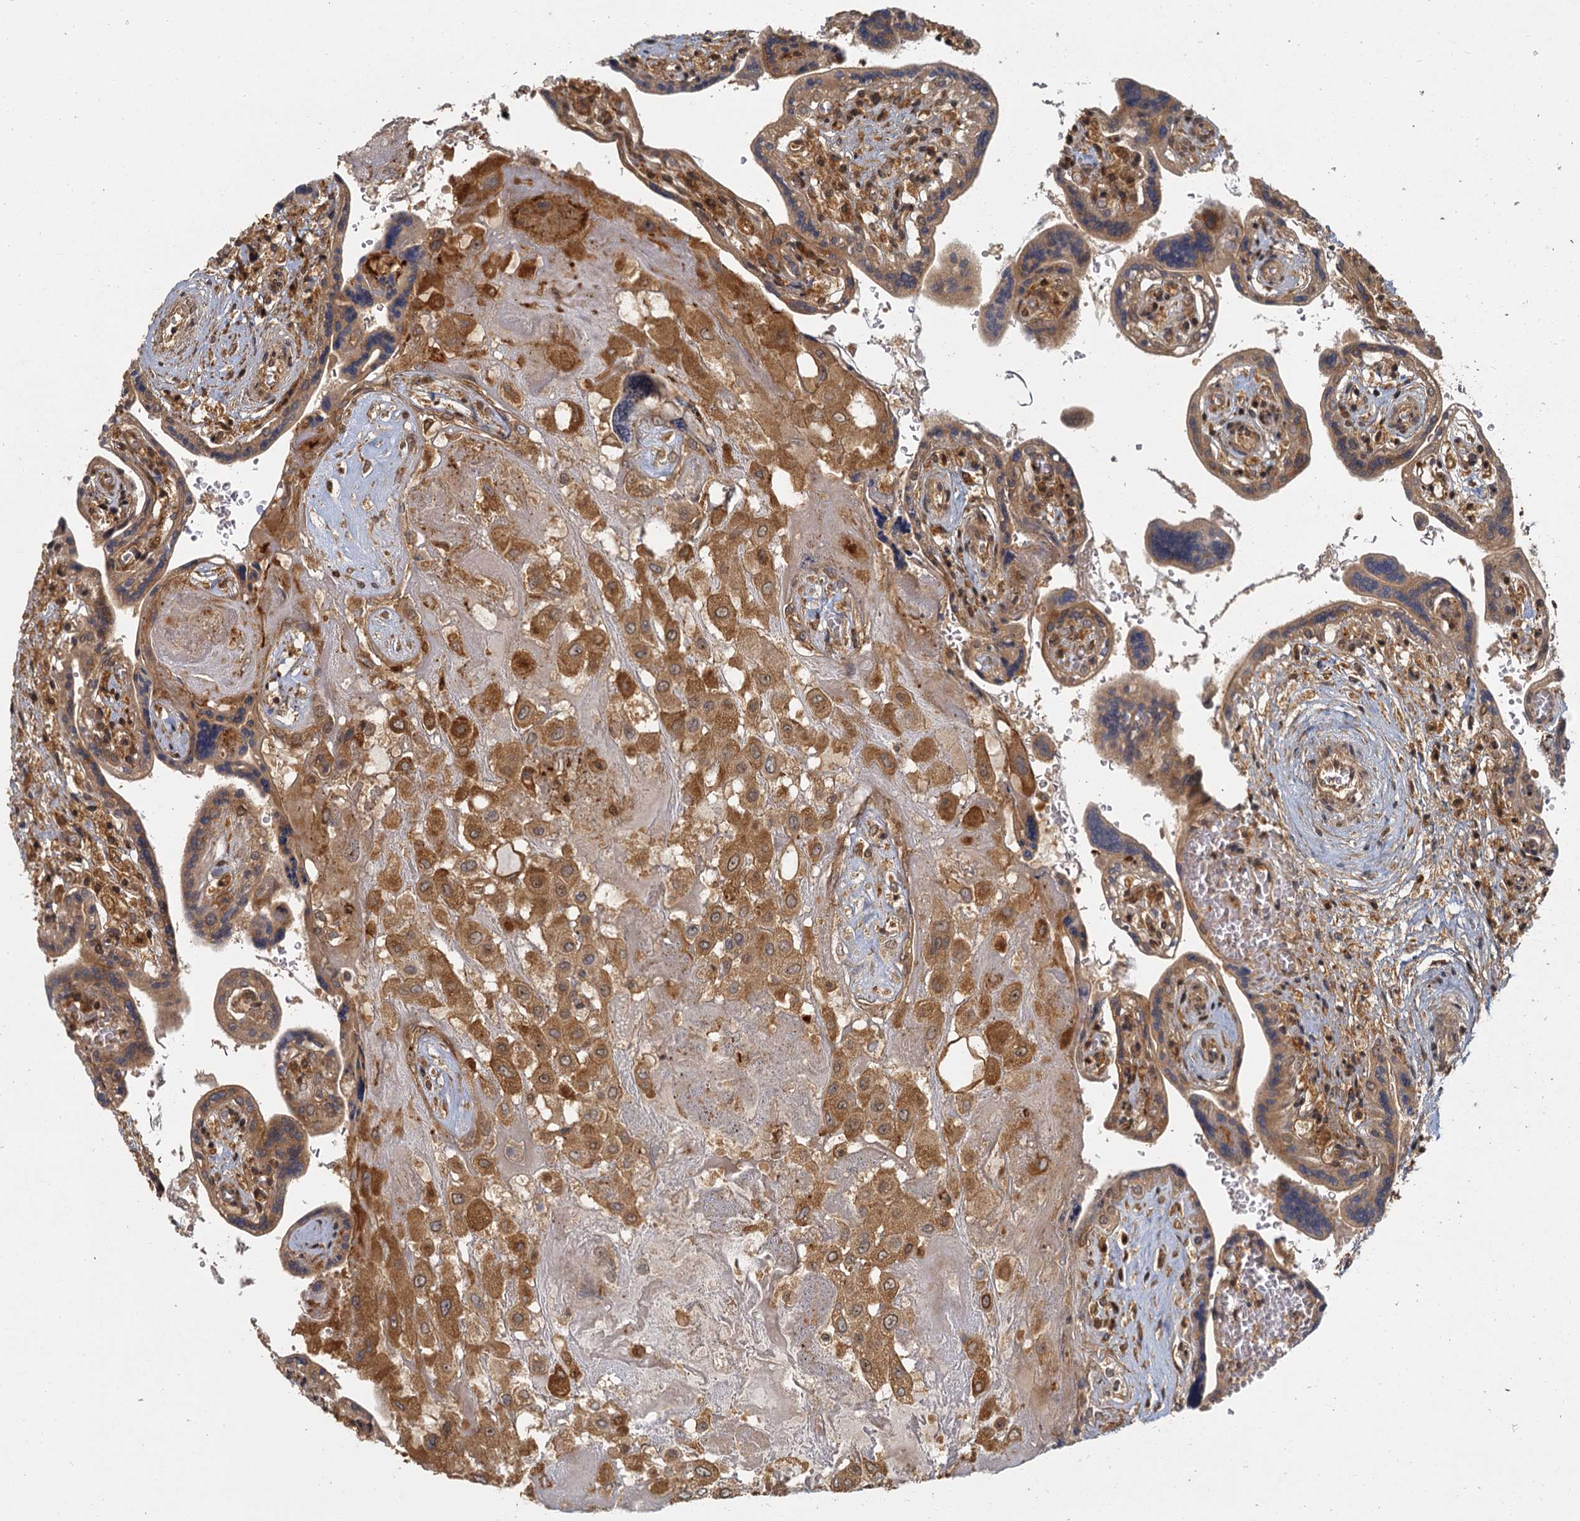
{"staining": {"intensity": "moderate", "quantity": ">75%", "location": "cytoplasmic/membranous"}, "tissue": "placenta", "cell_type": "Decidual cells", "image_type": "normal", "snomed": [{"axis": "morphology", "description": "Normal tissue, NOS"}, {"axis": "topography", "description": "Placenta"}], "caption": "DAB immunohistochemical staining of benign human placenta displays moderate cytoplasmic/membranous protein staining in approximately >75% of decidual cells.", "gene": "ZNF549", "patient": {"sex": "female", "age": 37}}